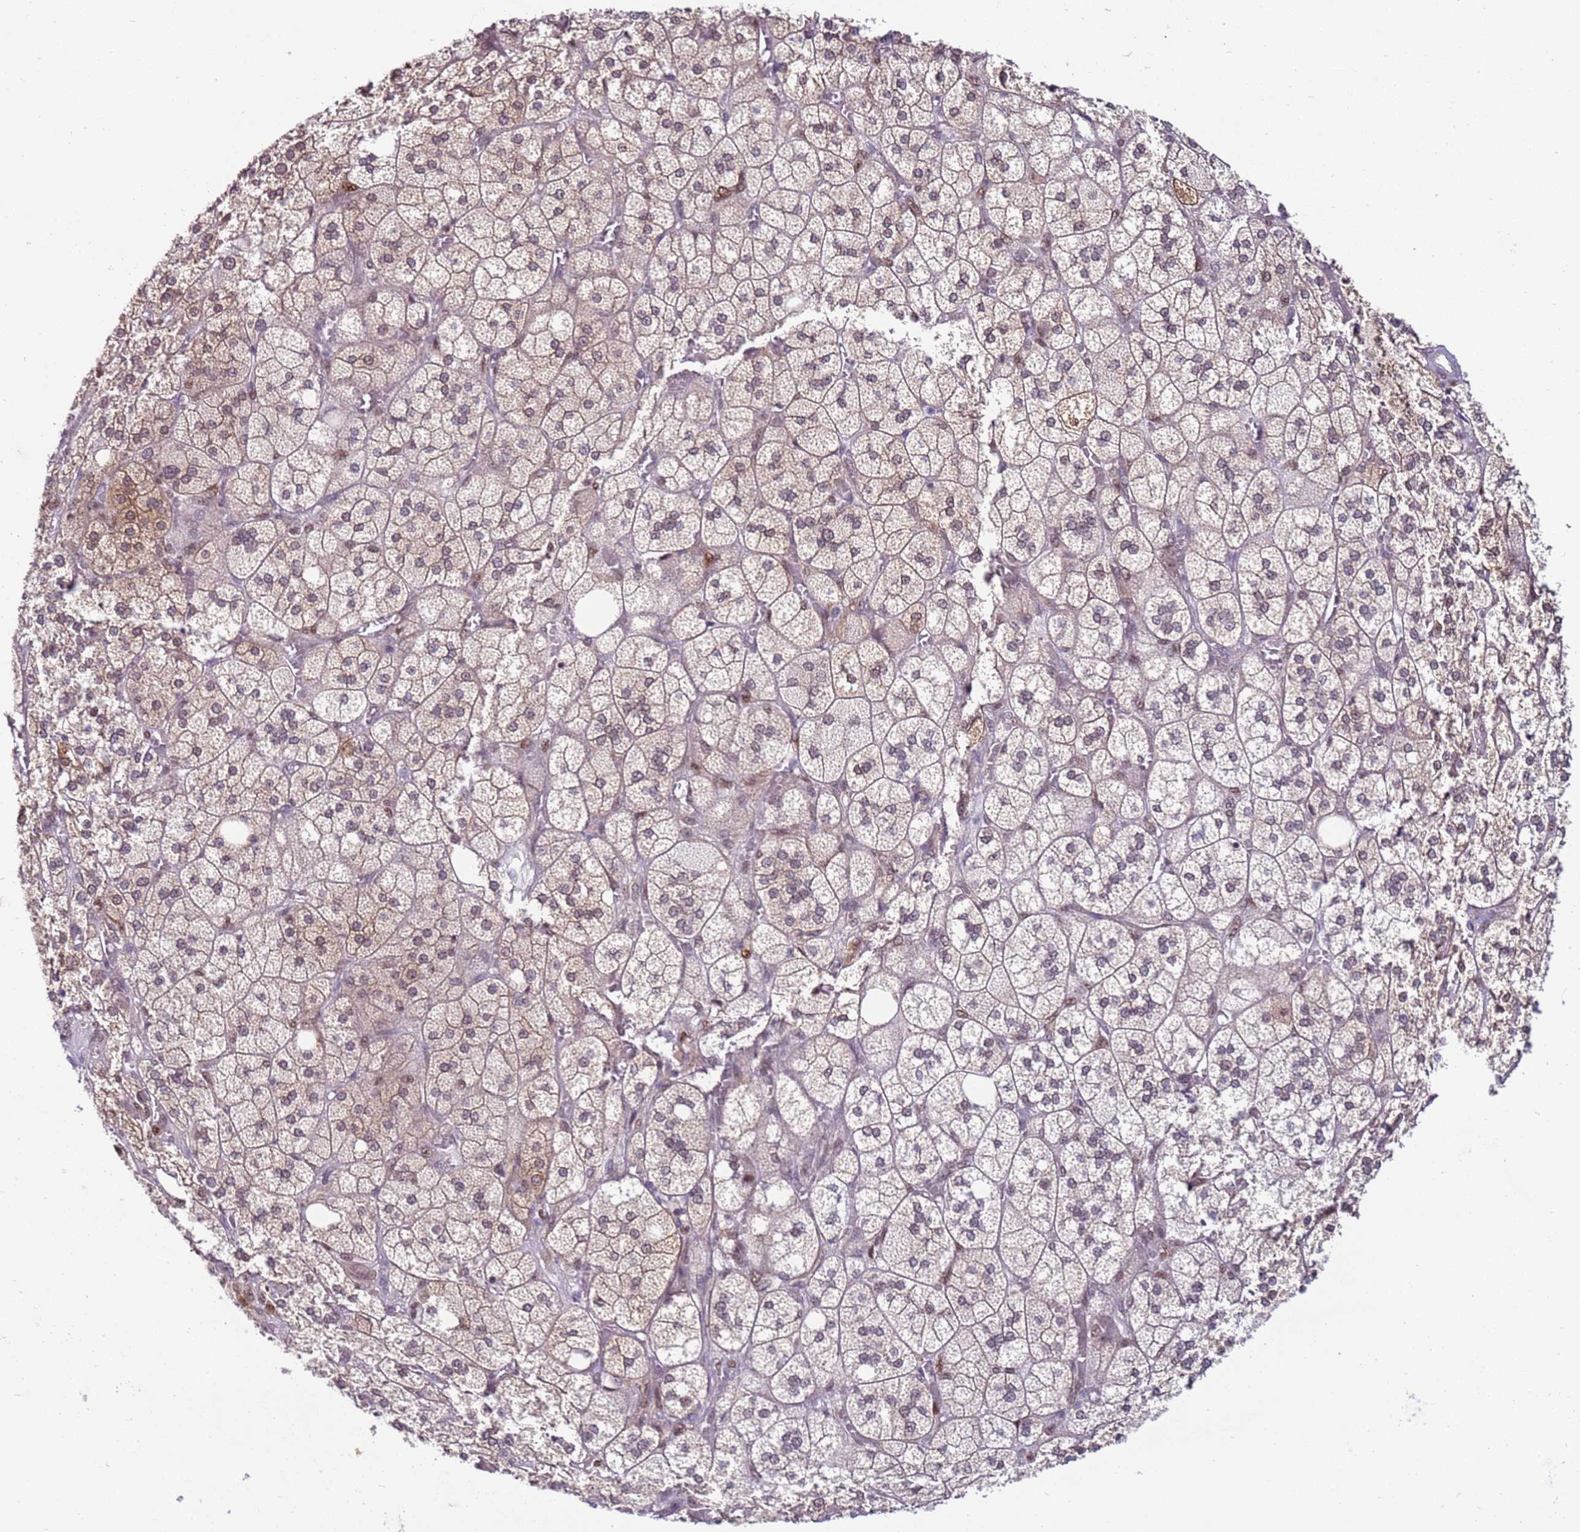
{"staining": {"intensity": "moderate", "quantity": "25%-75%", "location": "nuclear"}, "tissue": "adrenal gland", "cell_type": "Glandular cells", "image_type": "normal", "snomed": [{"axis": "morphology", "description": "Normal tissue, NOS"}, {"axis": "topography", "description": "Adrenal gland"}], "caption": "Normal adrenal gland shows moderate nuclear expression in about 25%-75% of glandular cells.", "gene": "PRPF6", "patient": {"sex": "male", "age": 61}}